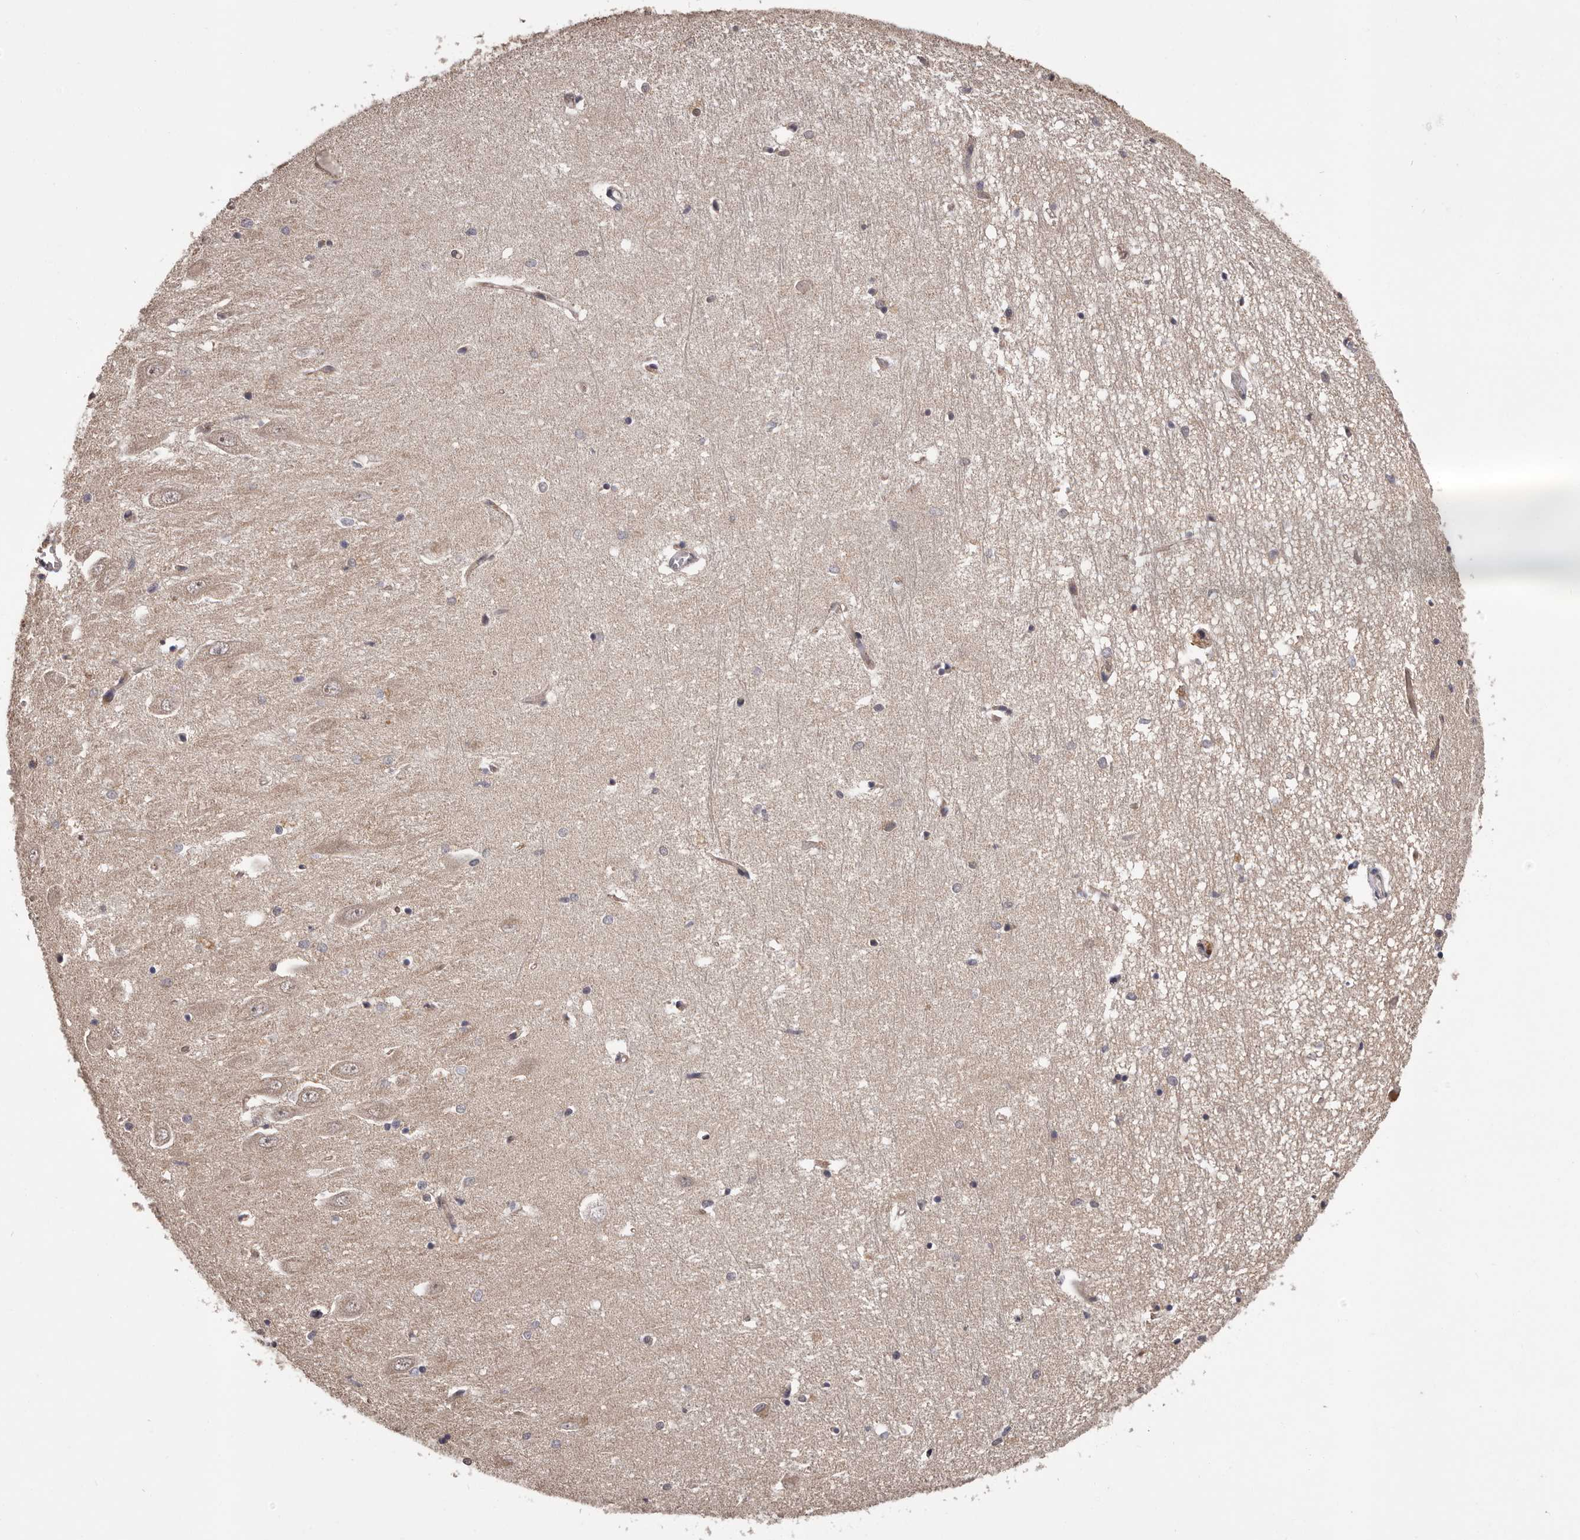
{"staining": {"intensity": "negative", "quantity": "none", "location": "none"}, "tissue": "hippocampus", "cell_type": "Glial cells", "image_type": "normal", "snomed": [{"axis": "morphology", "description": "Normal tissue, NOS"}, {"axis": "topography", "description": "Hippocampus"}], "caption": "Immunohistochemistry (IHC) of normal hippocampus displays no staining in glial cells.", "gene": "VPS37A", "patient": {"sex": "female", "age": 64}}